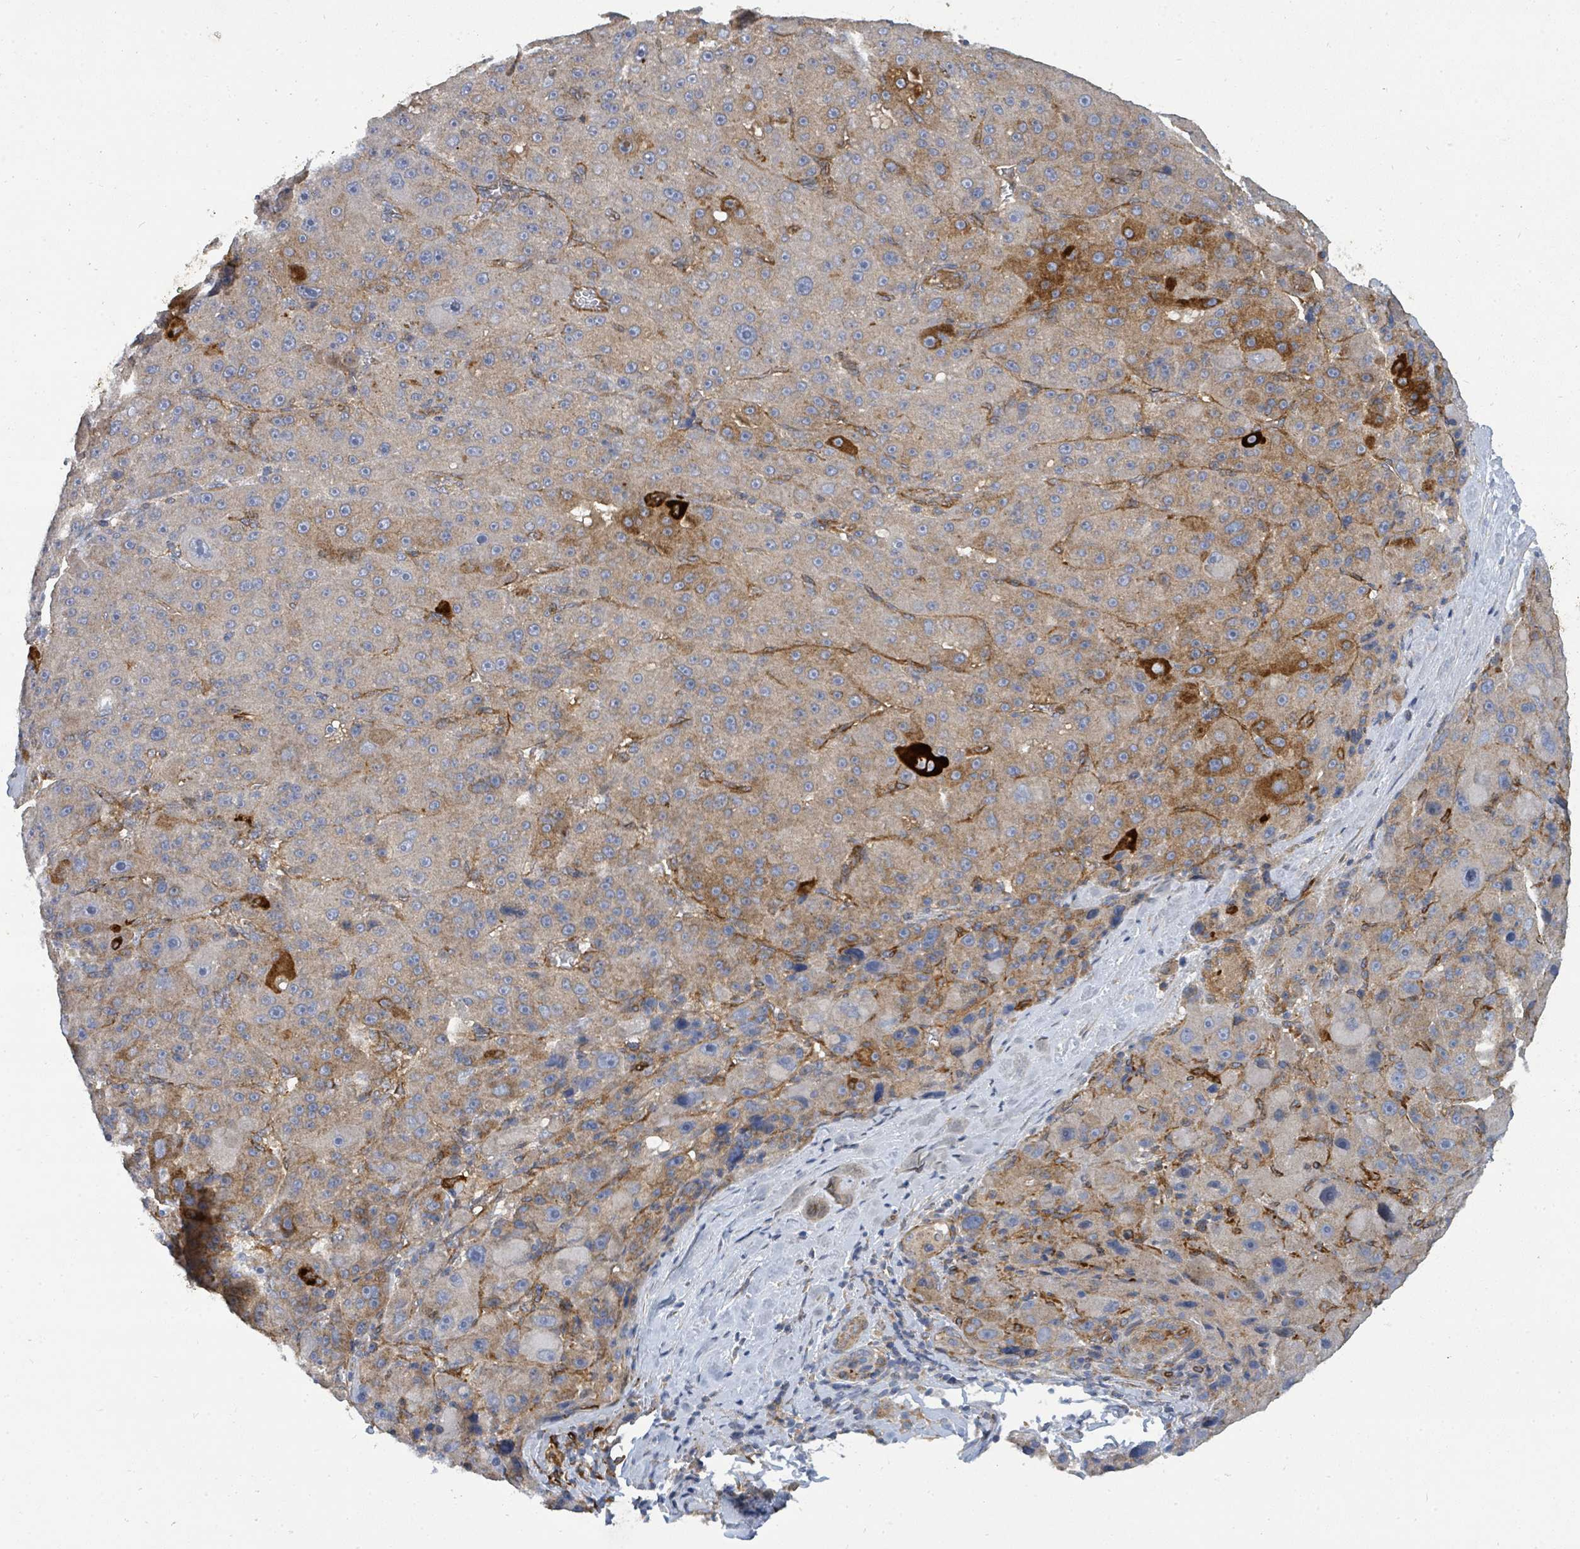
{"staining": {"intensity": "moderate", "quantity": "<25%", "location": "cytoplasmic/membranous"}, "tissue": "liver cancer", "cell_type": "Tumor cells", "image_type": "cancer", "snomed": [{"axis": "morphology", "description": "Carcinoma, Hepatocellular, NOS"}, {"axis": "topography", "description": "Liver"}], "caption": "Tumor cells demonstrate moderate cytoplasmic/membranous expression in approximately <25% of cells in liver hepatocellular carcinoma. The staining was performed using DAB (3,3'-diaminobenzidine), with brown indicating positive protein expression. Nuclei are stained blue with hematoxylin.", "gene": "IFIT1", "patient": {"sex": "male", "age": 76}}